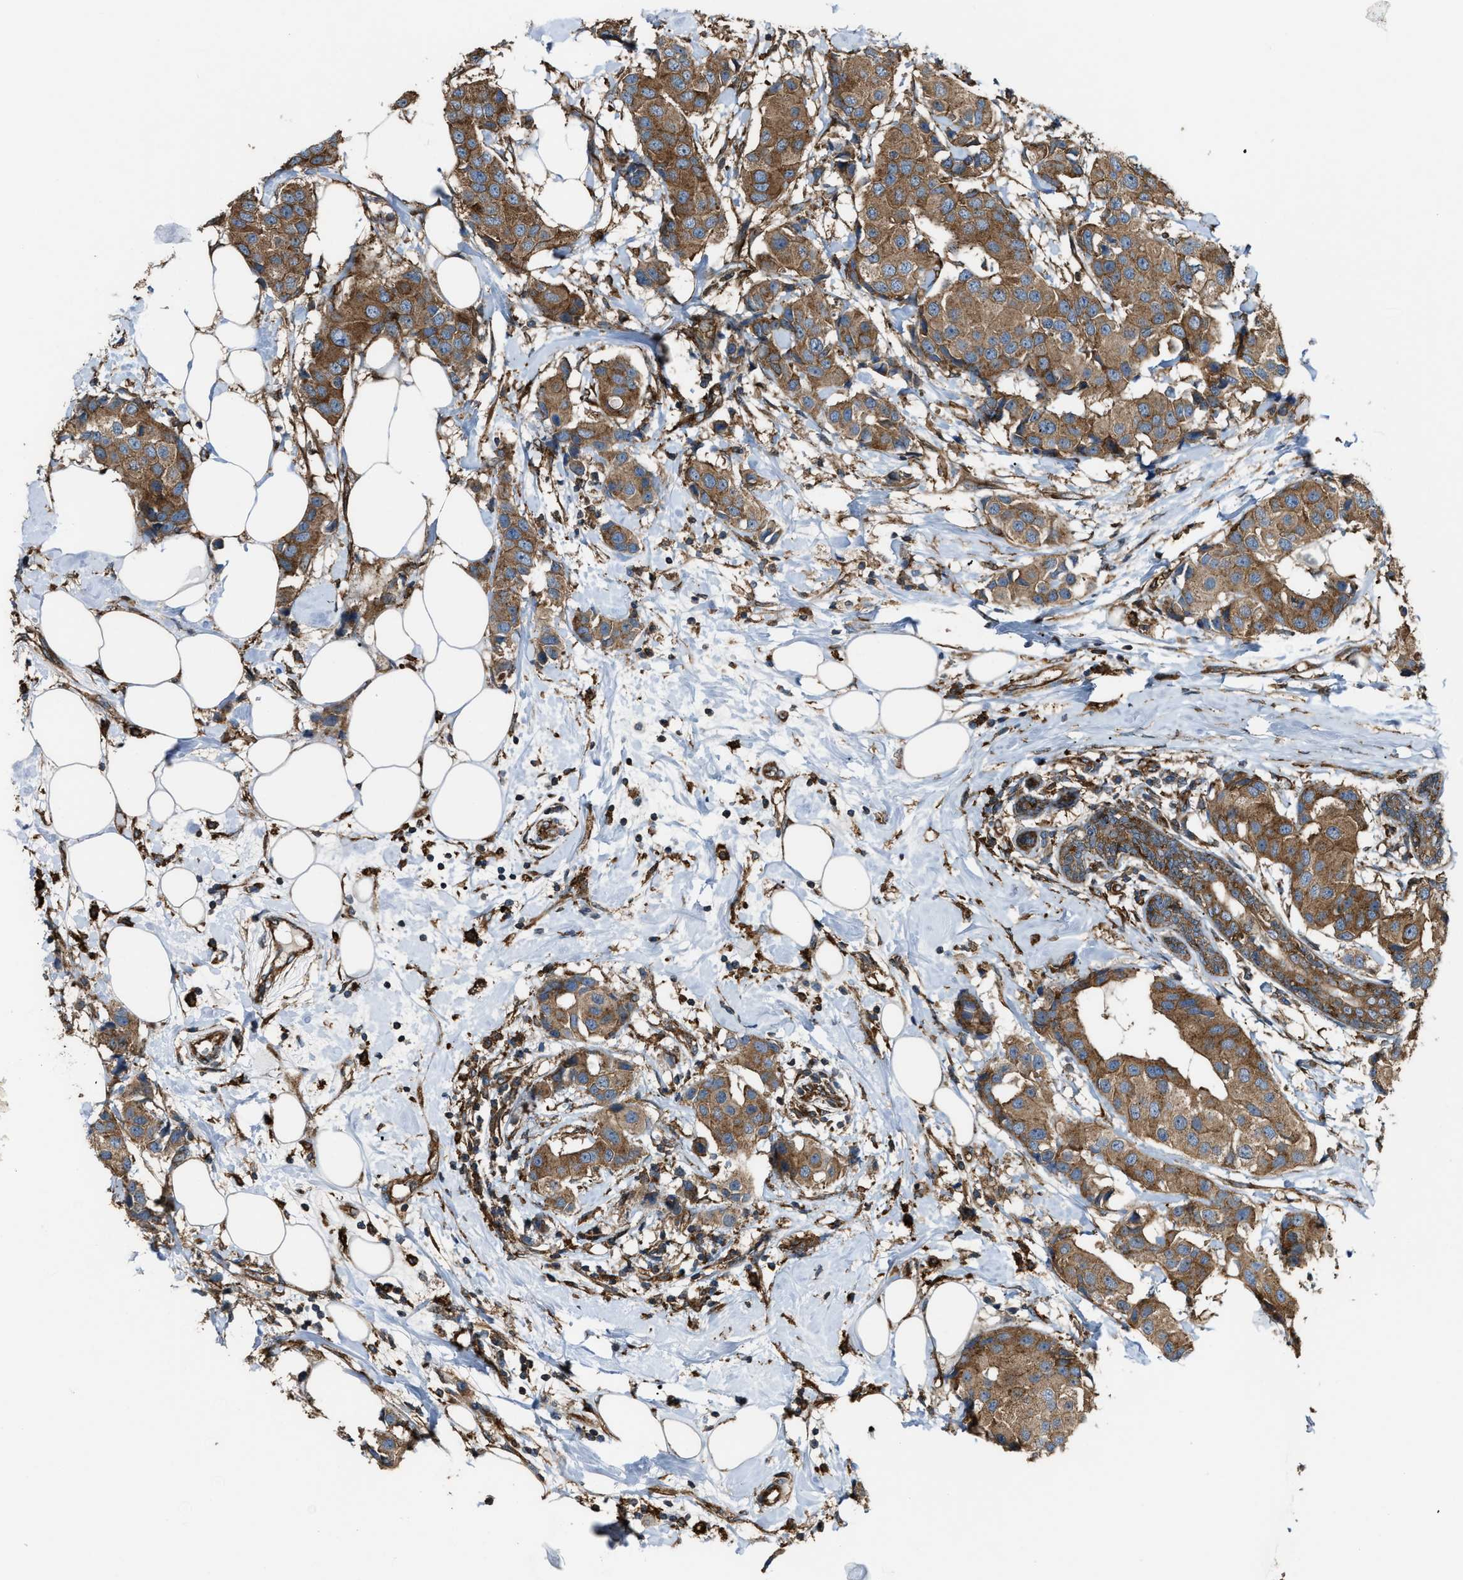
{"staining": {"intensity": "moderate", "quantity": ">75%", "location": "cytoplasmic/membranous"}, "tissue": "breast cancer", "cell_type": "Tumor cells", "image_type": "cancer", "snomed": [{"axis": "morphology", "description": "Normal tissue, NOS"}, {"axis": "morphology", "description": "Duct carcinoma"}, {"axis": "topography", "description": "Breast"}], "caption": "Tumor cells display medium levels of moderate cytoplasmic/membranous positivity in approximately >75% of cells in breast cancer. The protein is shown in brown color, while the nuclei are stained blue.", "gene": "PICALM", "patient": {"sex": "female", "age": 39}}